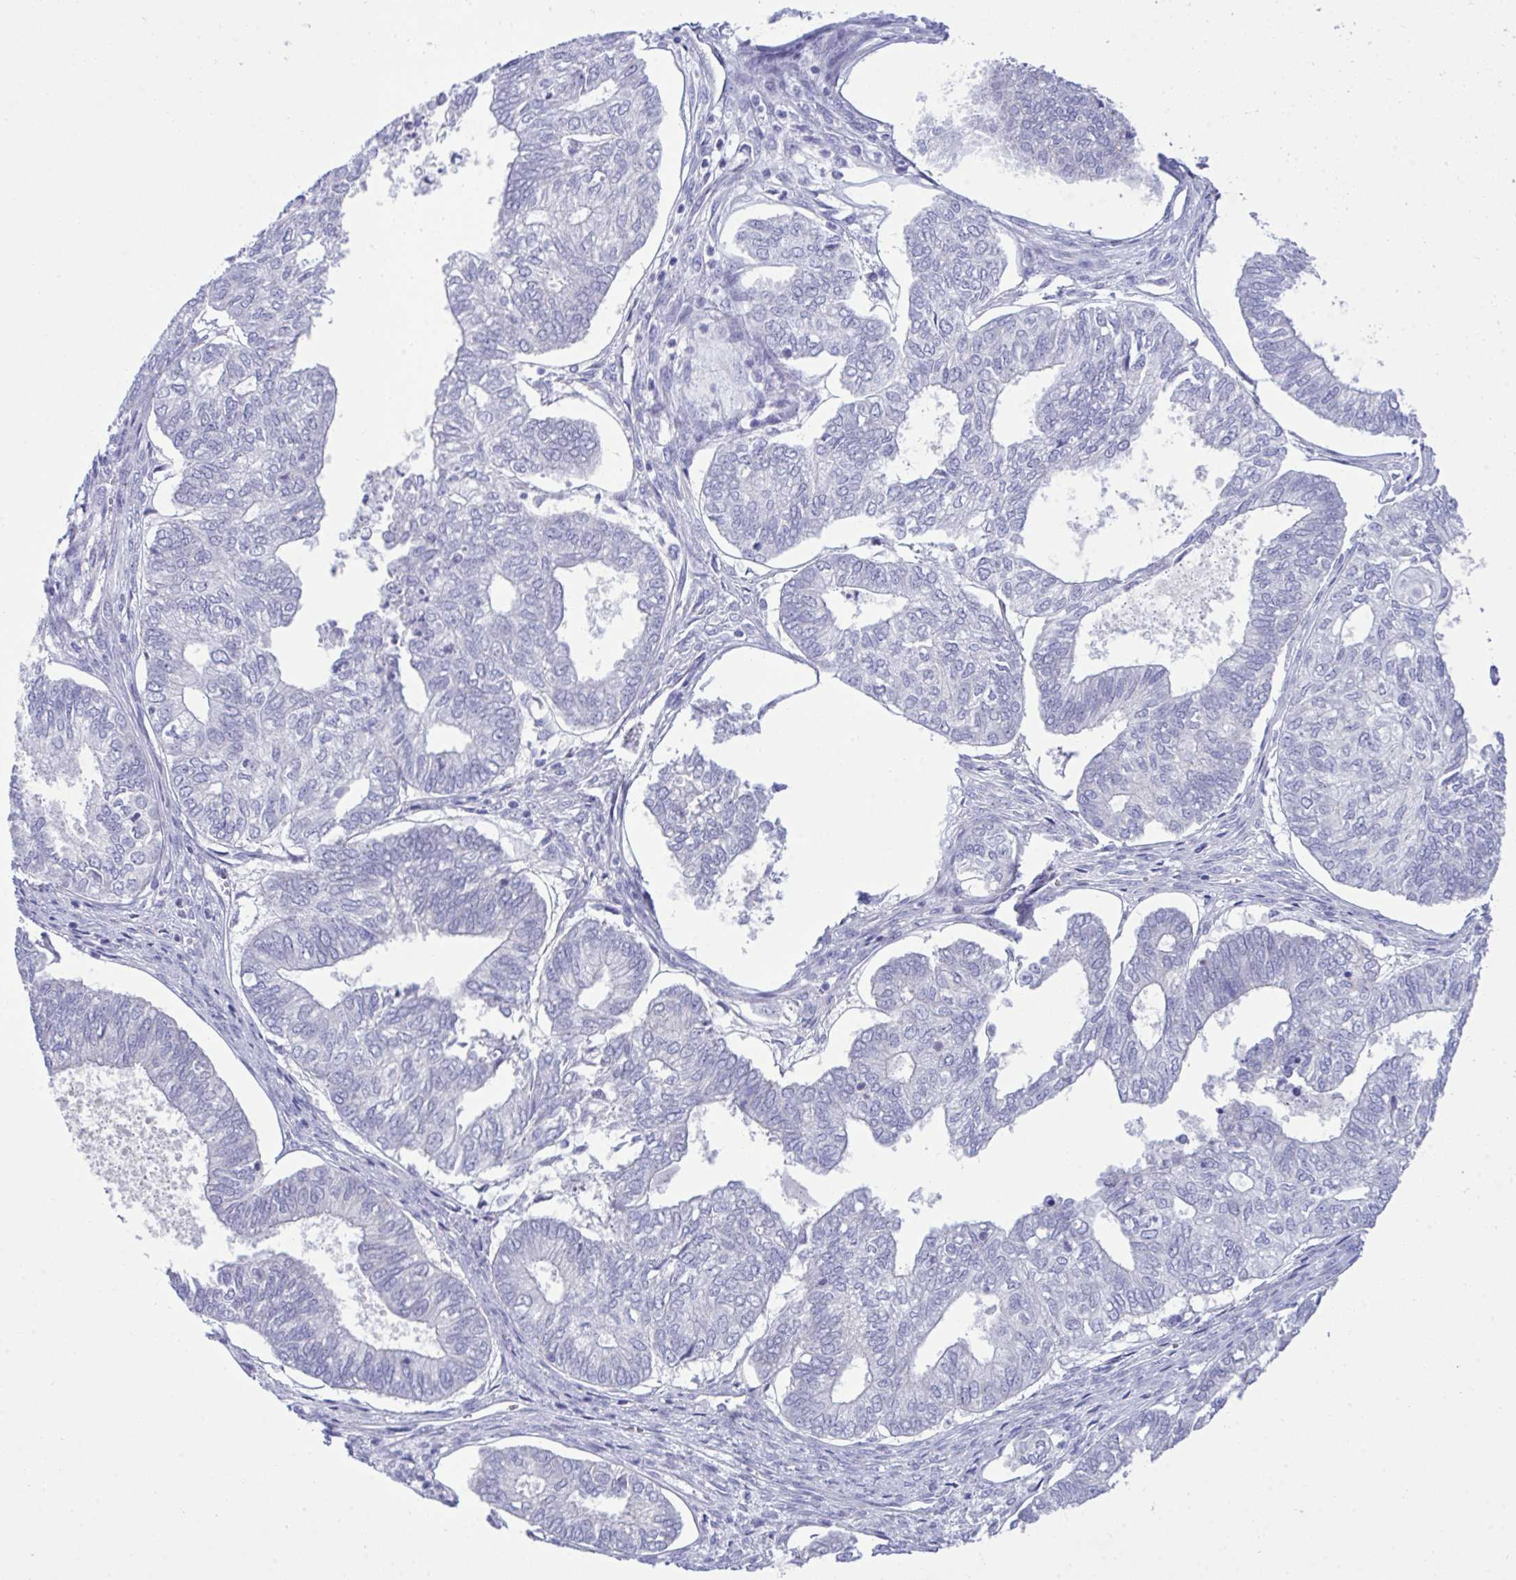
{"staining": {"intensity": "negative", "quantity": "none", "location": "none"}, "tissue": "ovarian cancer", "cell_type": "Tumor cells", "image_type": "cancer", "snomed": [{"axis": "morphology", "description": "Carcinoma, endometroid"}, {"axis": "topography", "description": "Ovary"}], "caption": "DAB immunohistochemical staining of ovarian cancer reveals no significant expression in tumor cells.", "gene": "MED9", "patient": {"sex": "female", "age": 64}}